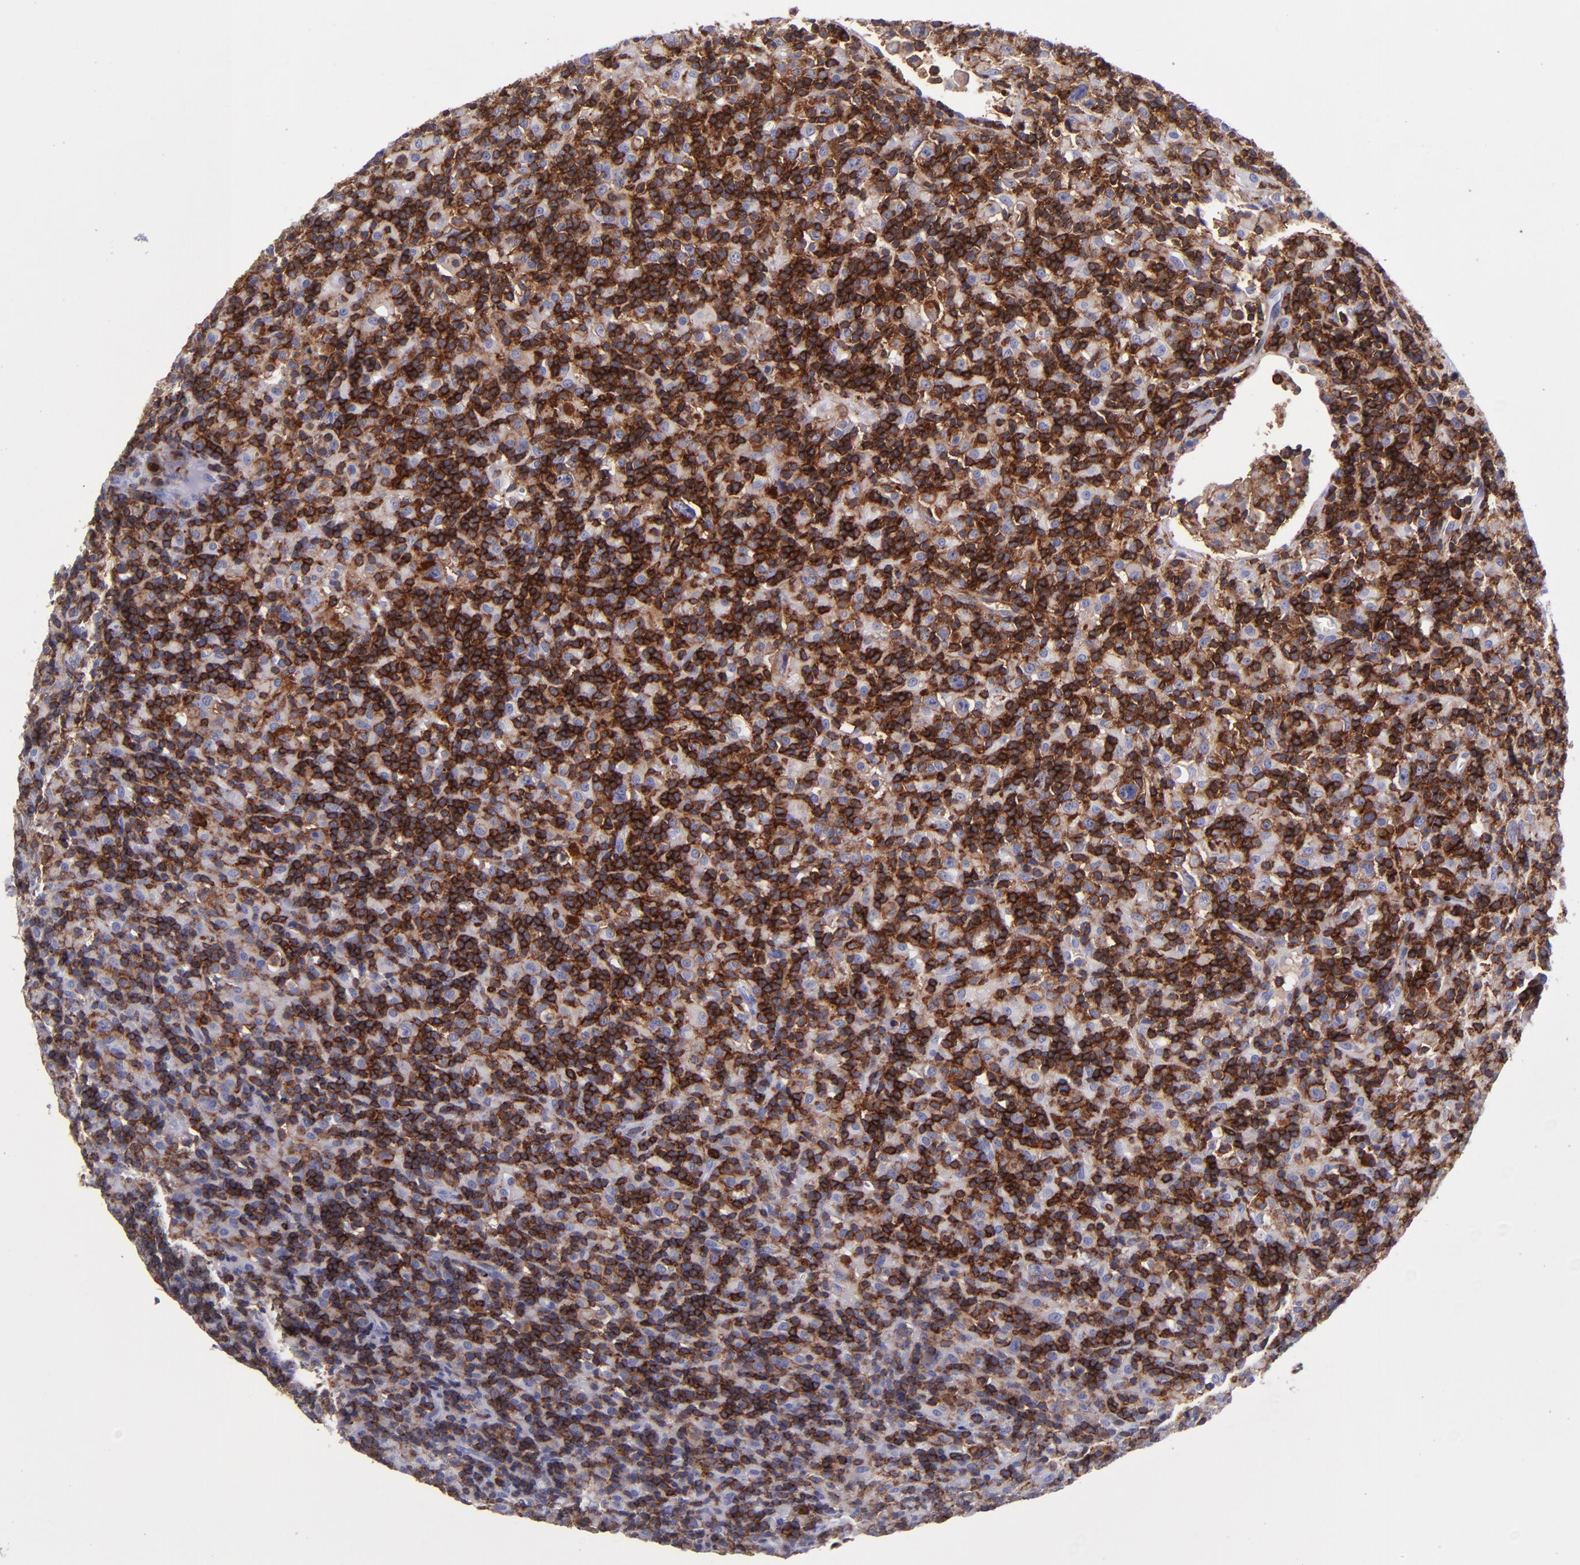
{"staining": {"intensity": "strong", "quantity": ">75%", "location": "cytoplasmic/membranous"}, "tissue": "lymphoma", "cell_type": "Tumor cells", "image_type": "cancer", "snomed": [{"axis": "morphology", "description": "Hodgkin's disease, NOS"}, {"axis": "topography", "description": "Lymph node"}], "caption": "Protein staining of lymphoma tissue exhibits strong cytoplasmic/membranous expression in approximately >75% of tumor cells.", "gene": "ICAM3", "patient": {"sex": "male", "age": 46}}